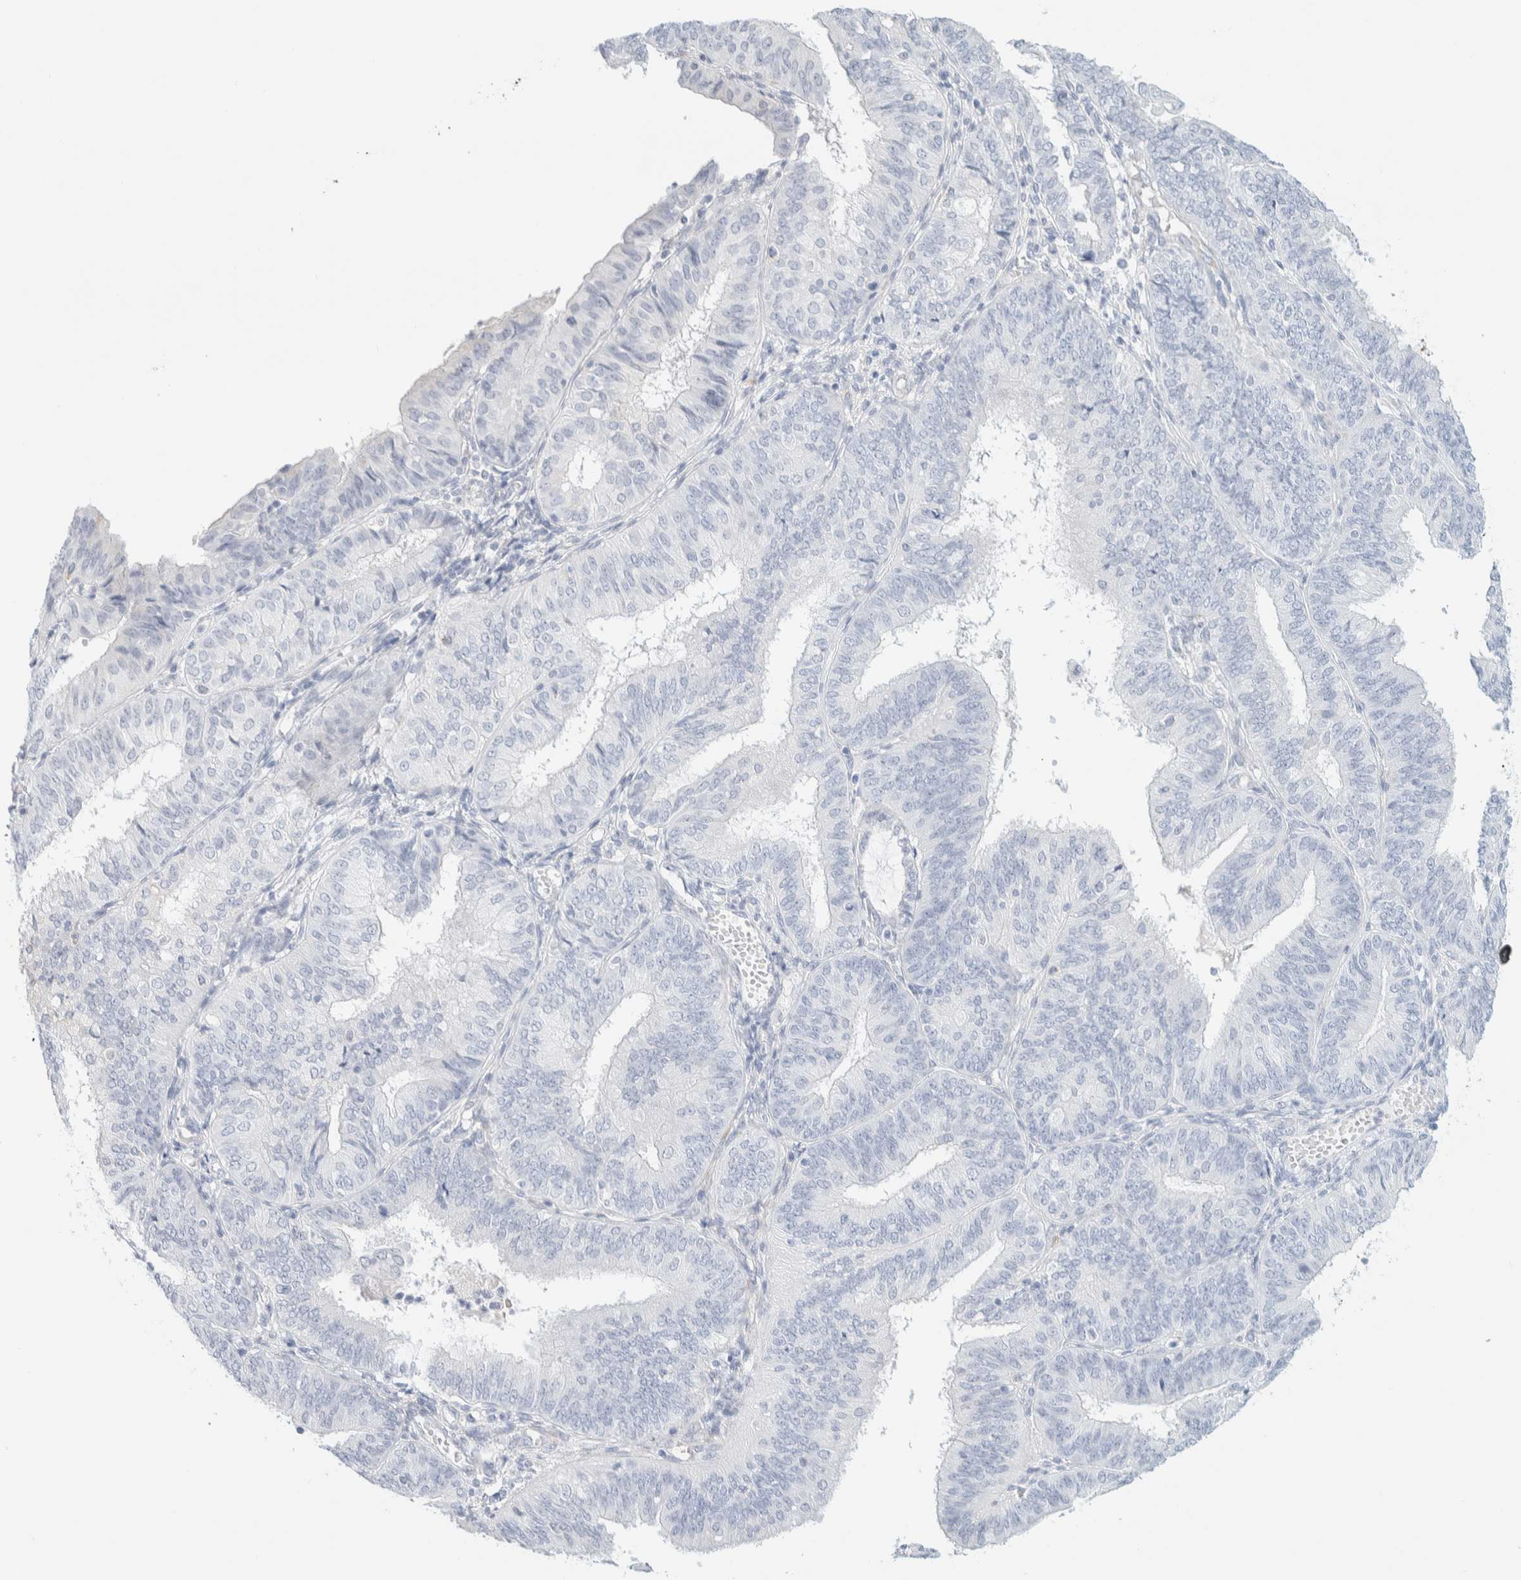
{"staining": {"intensity": "negative", "quantity": "none", "location": "none"}, "tissue": "endometrial cancer", "cell_type": "Tumor cells", "image_type": "cancer", "snomed": [{"axis": "morphology", "description": "Adenocarcinoma, NOS"}, {"axis": "topography", "description": "Endometrium"}], "caption": "Immunohistochemistry of human adenocarcinoma (endometrial) reveals no expression in tumor cells. (DAB (3,3'-diaminobenzidine) immunohistochemistry, high magnification).", "gene": "ATCAY", "patient": {"sex": "female", "age": 58}}